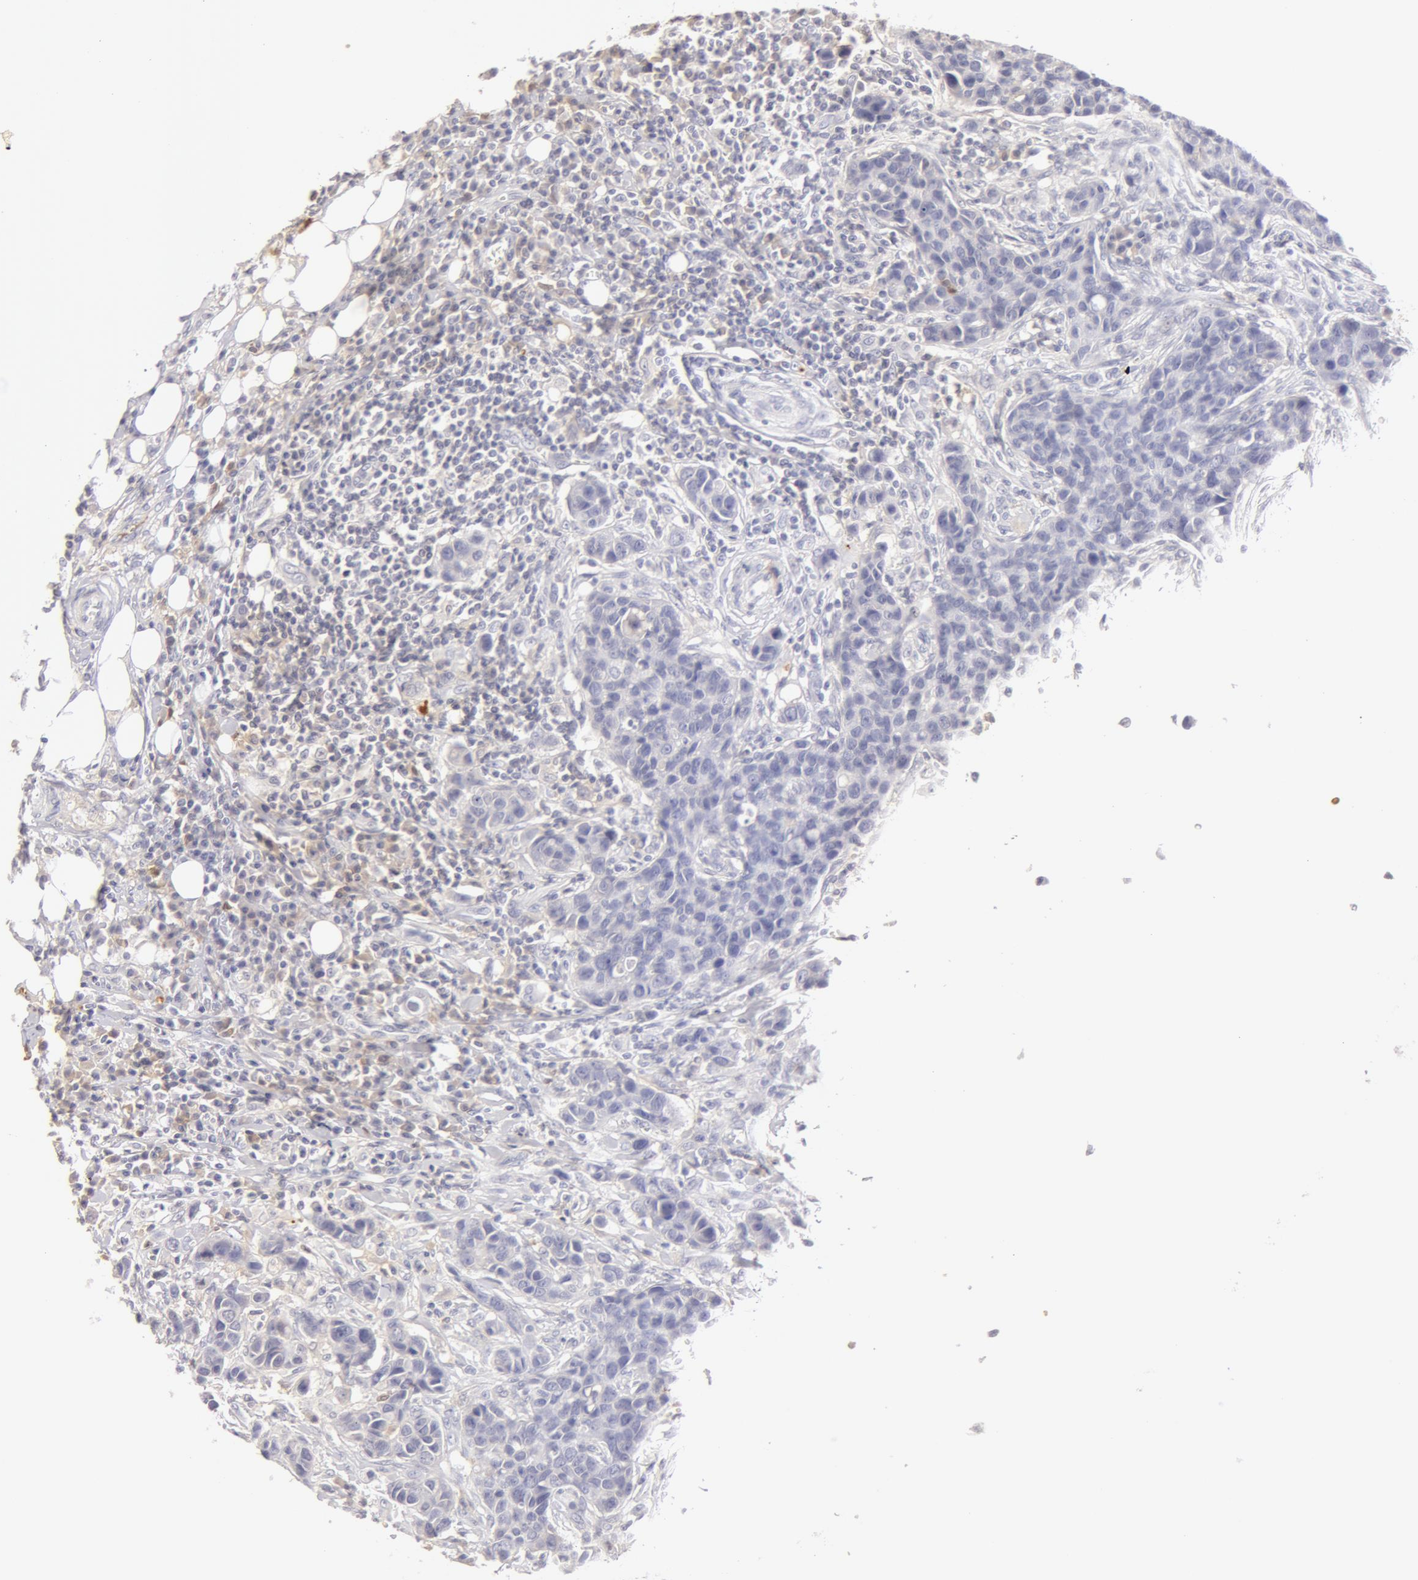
{"staining": {"intensity": "negative", "quantity": "none", "location": "none"}, "tissue": "breast cancer", "cell_type": "Tumor cells", "image_type": "cancer", "snomed": [{"axis": "morphology", "description": "Duct carcinoma"}, {"axis": "topography", "description": "Breast"}], "caption": "This is an IHC image of human breast cancer. There is no staining in tumor cells.", "gene": "AHSG", "patient": {"sex": "female", "age": 91}}